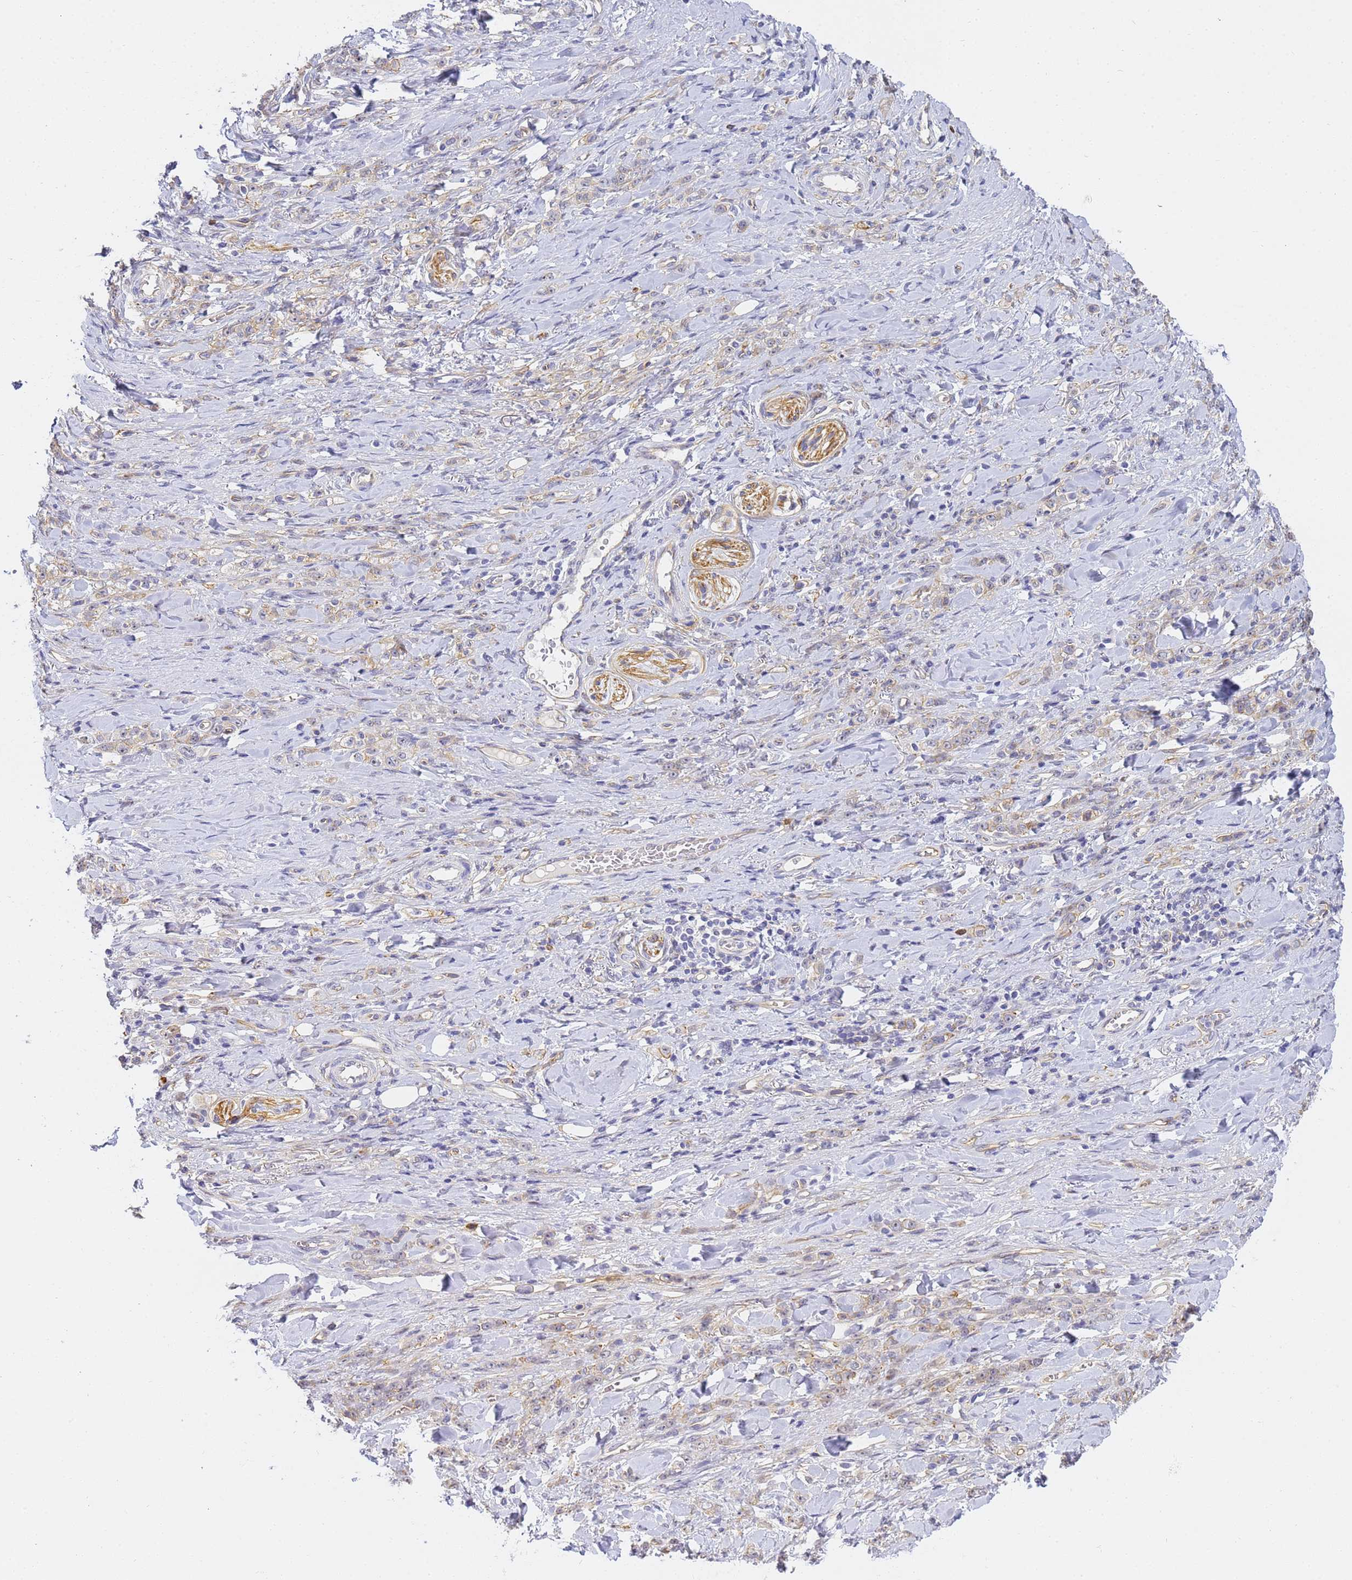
{"staining": {"intensity": "weak", "quantity": "25%-75%", "location": "cytoplasmic/membranous"}, "tissue": "stomach cancer", "cell_type": "Tumor cells", "image_type": "cancer", "snomed": [{"axis": "morphology", "description": "Normal tissue, NOS"}, {"axis": "morphology", "description": "Adenocarcinoma, NOS"}, {"axis": "topography", "description": "Stomach"}], "caption": "Immunohistochemical staining of stomach cancer reveals low levels of weak cytoplasmic/membranous expression in approximately 25%-75% of tumor cells.", "gene": "GON4L", "patient": {"sex": "male", "age": 82}}